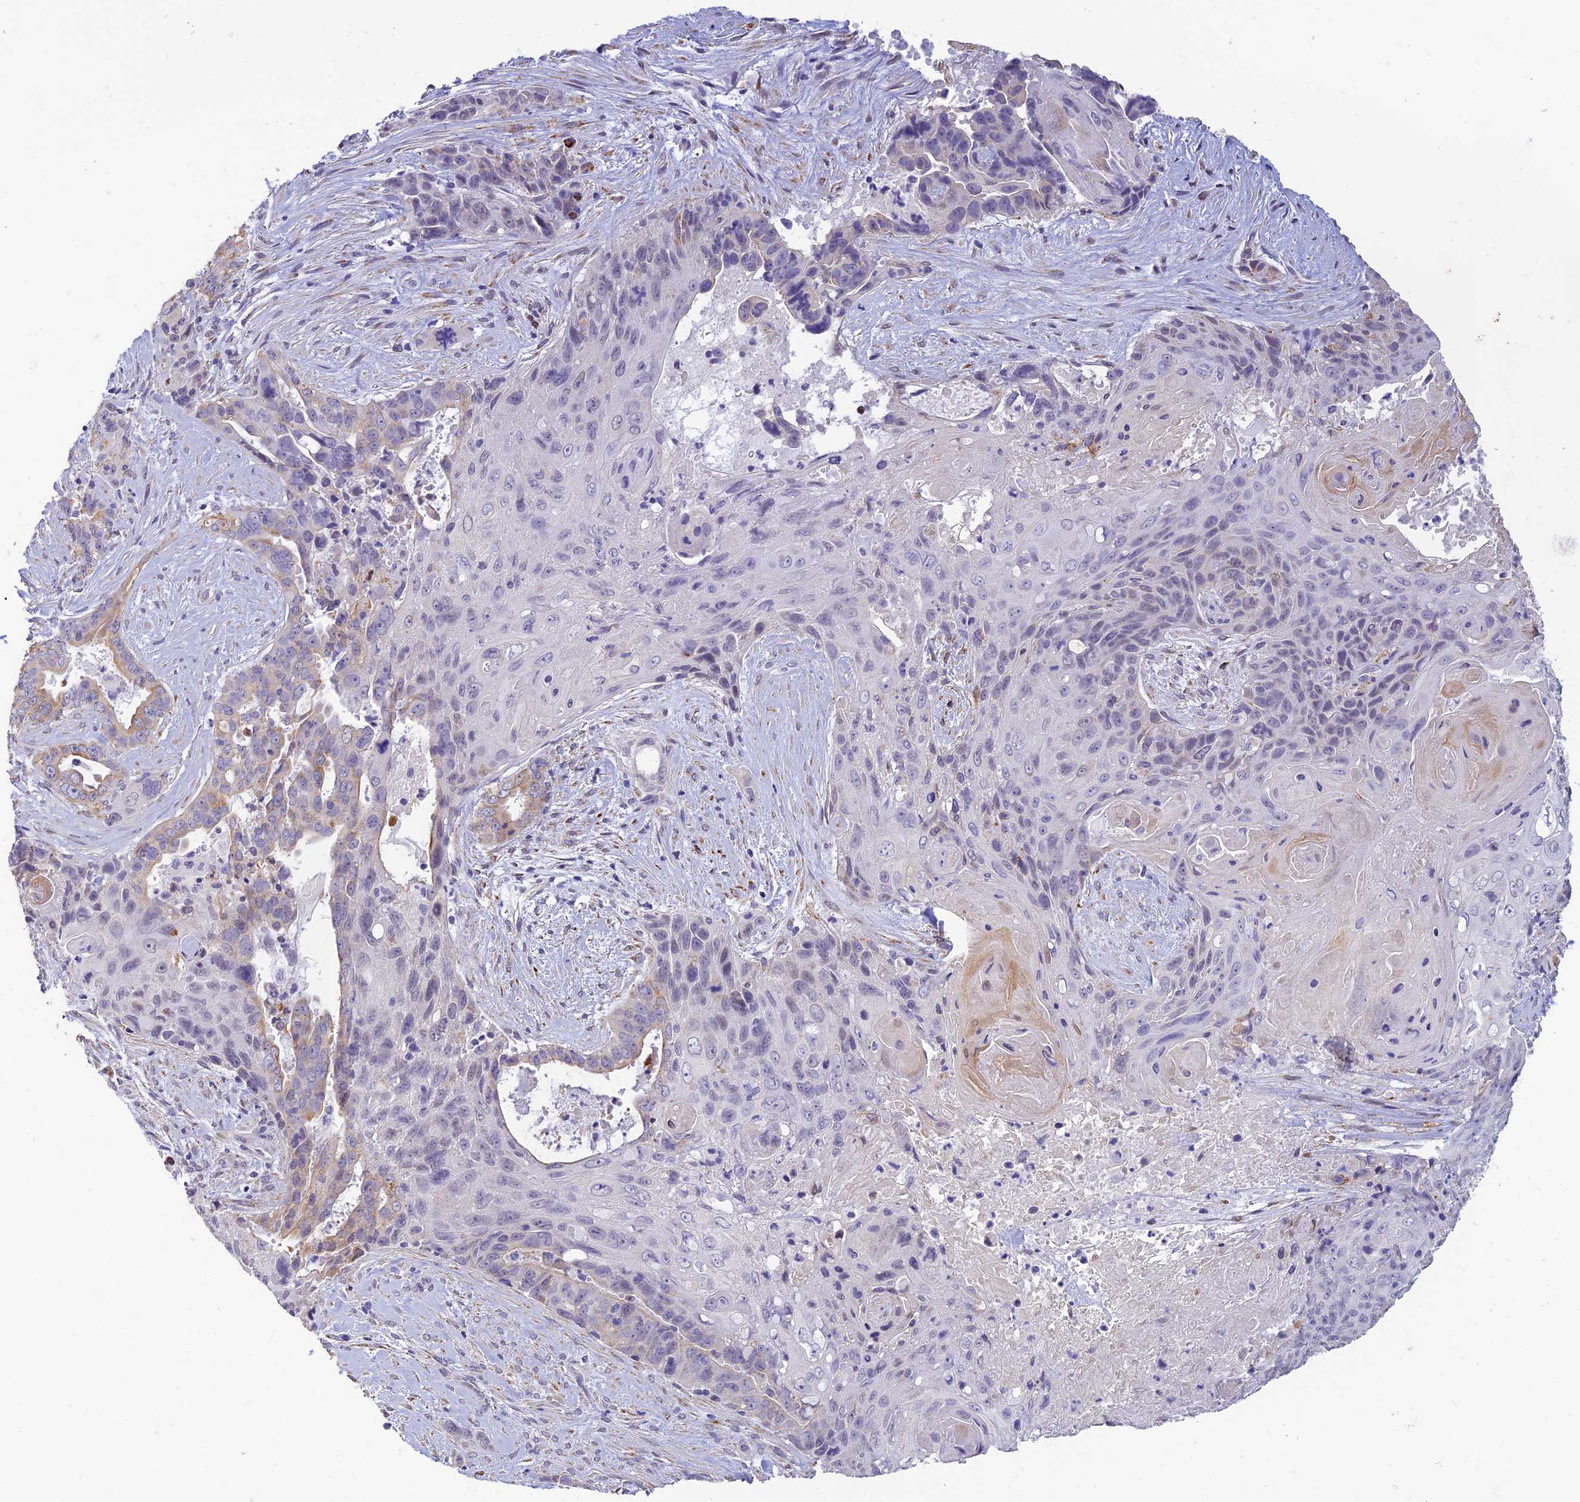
{"staining": {"intensity": "weak", "quantity": "<25%", "location": "cytoplasmic/membranous"}, "tissue": "pancreatic cancer", "cell_type": "Tumor cells", "image_type": "cancer", "snomed": [{"axis": "morphology", "description": "Adenocarcinoma, NOS"}, {"axis": "topography", "description": "Pancreas"}], "caption": "This photomicrograph is of pancreatic cancer (adenocarcinoma) stained with immunohistochemistry to label a protein in brown with the nuclei are counter-stained blue. There is no expression in tumor cells.", "gene": "ALDH1L2", "patient": {"sex": "male", "age": 80}}